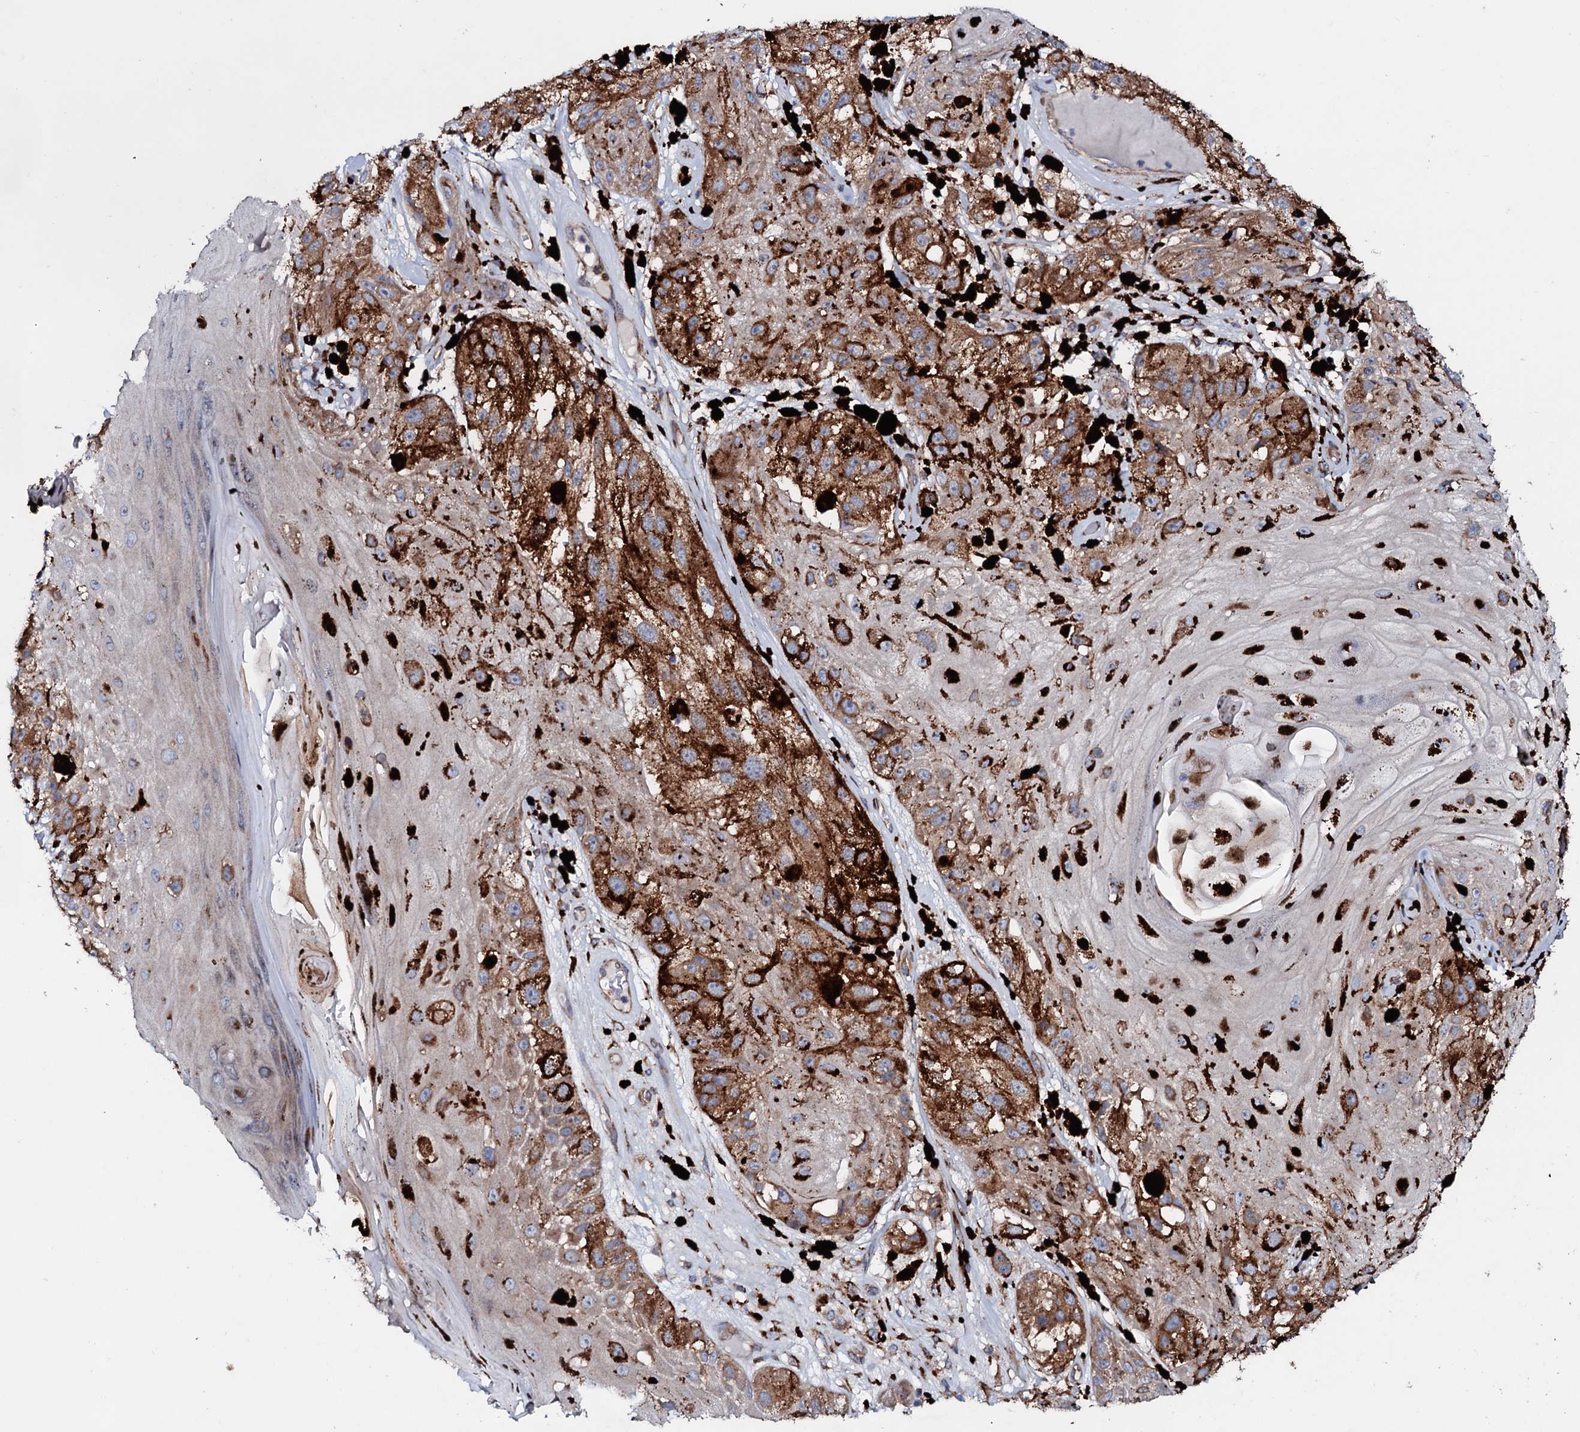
{"staining": {"intensity": "moderate", "quantity": ">75%", "location": "cytoplasmic/membranous"}, "tissue": "melanoma", "cell_type": "Tumor cells", "image_type": "cancer", "snomed": [{"axis": "morphology", "description": "Malignant melanoma, NOS"}, {"axis": "topography", "description": "Skin"}], "caption": "DAB (3,3'-diaminobenzidine) immunohistochemical staining of human malignant melanoma displays moderate cytoplasmic/membranous protein staining in about >75% of tumor cells. (IHC, brightfield microscopy, high magnification).", "gene": "P2RX4", "patient": {"sex": "male", "age": 88}}